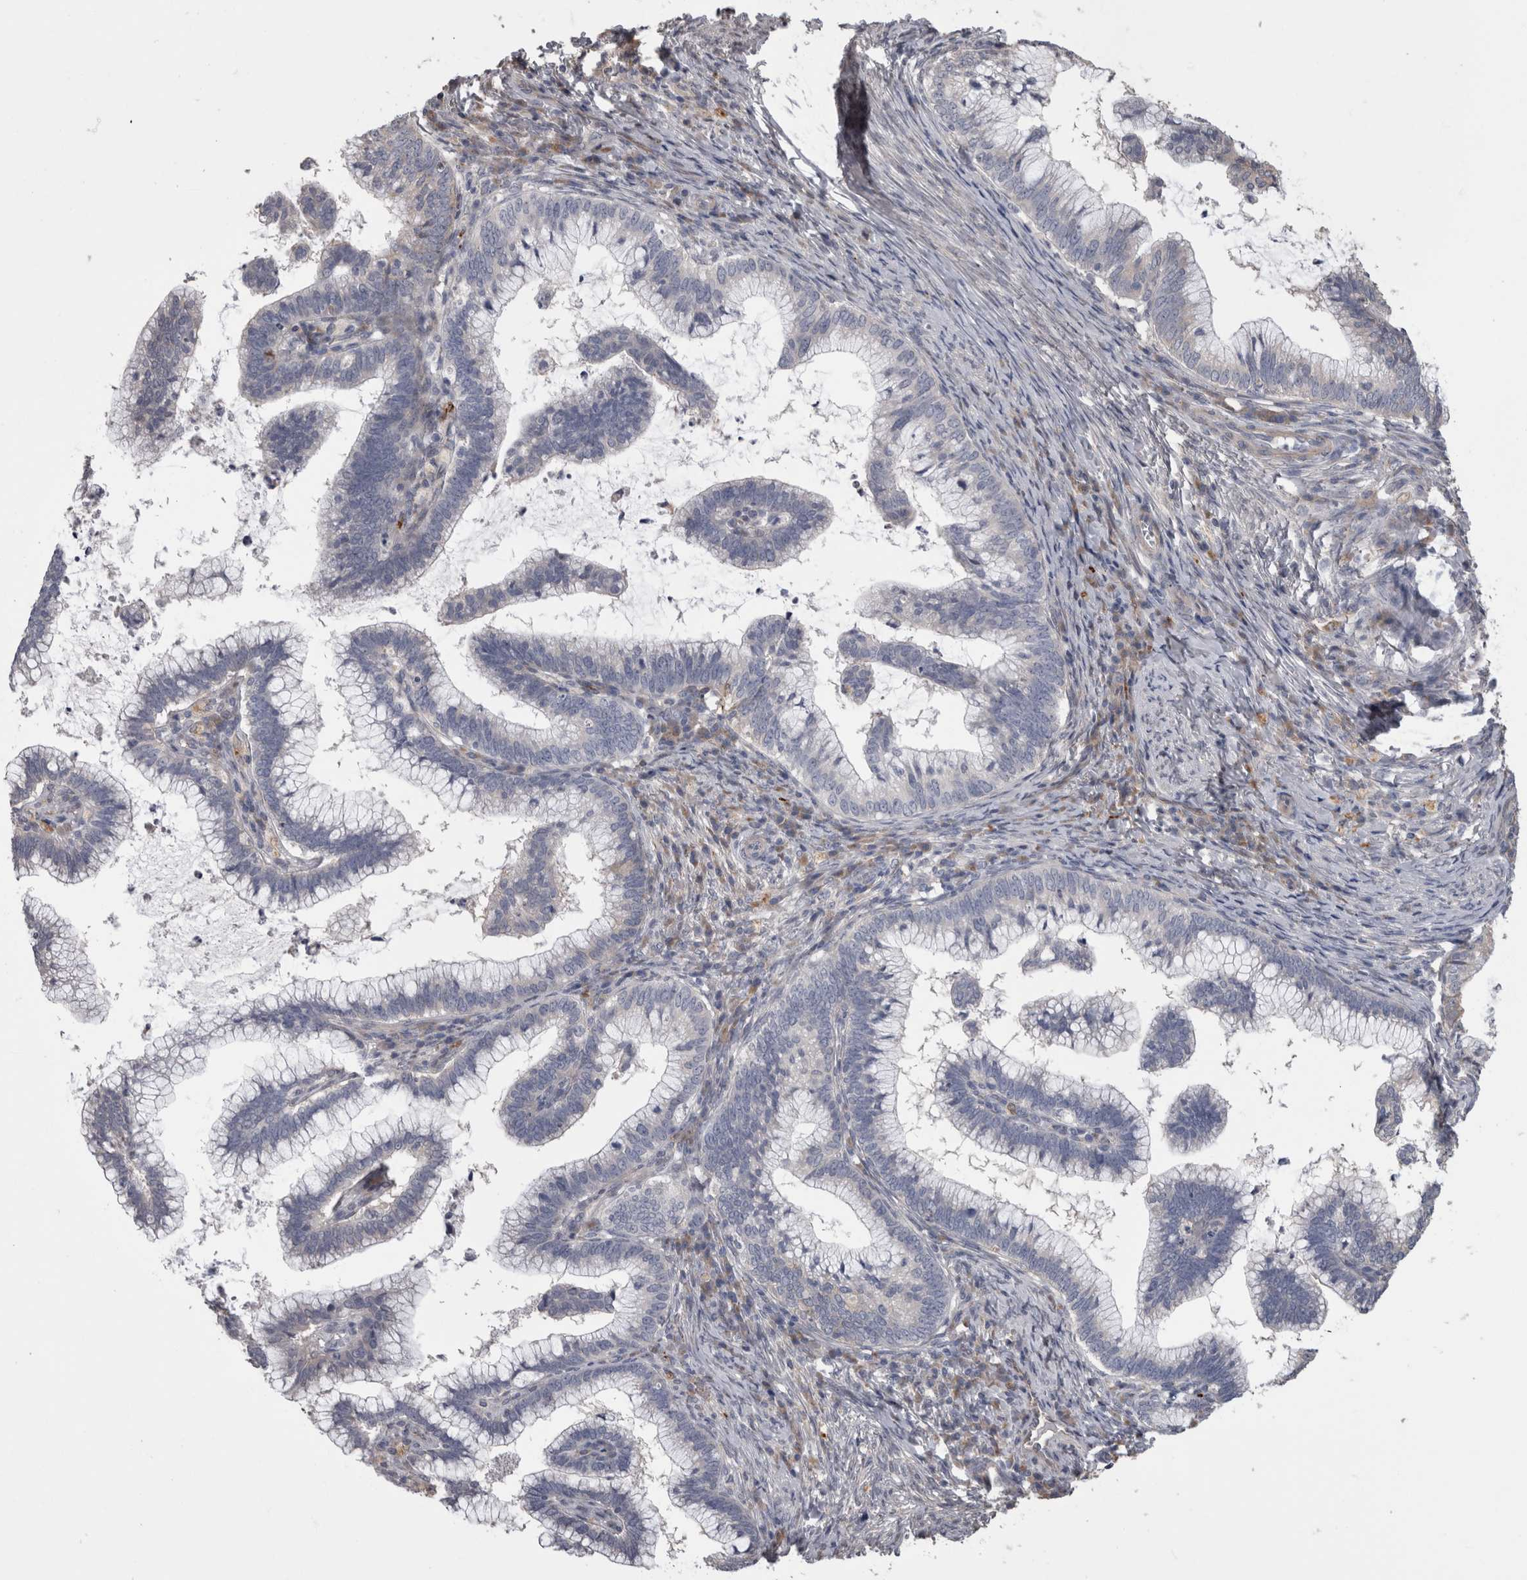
{"staining": {"intensity": "negative", "quantity": "none", "location": "none"}, "tissue": "cervical cancer", "cell_type": "Tumor cells", "image_type": "cancer", "snomed": [{"axis": "morphology", "description": "Adenocarcinoma, NOS"}, {"axis": "topography", "description": "Cervix"}], "caption": "A high-resolution photomicrograph shows immunohistochemistry staining of adenocarcinoma (cervical), which demonstrates no significant staining in tumor cells.", "gene": "STC1", "patient": {"sex": "female", "age": 36}}